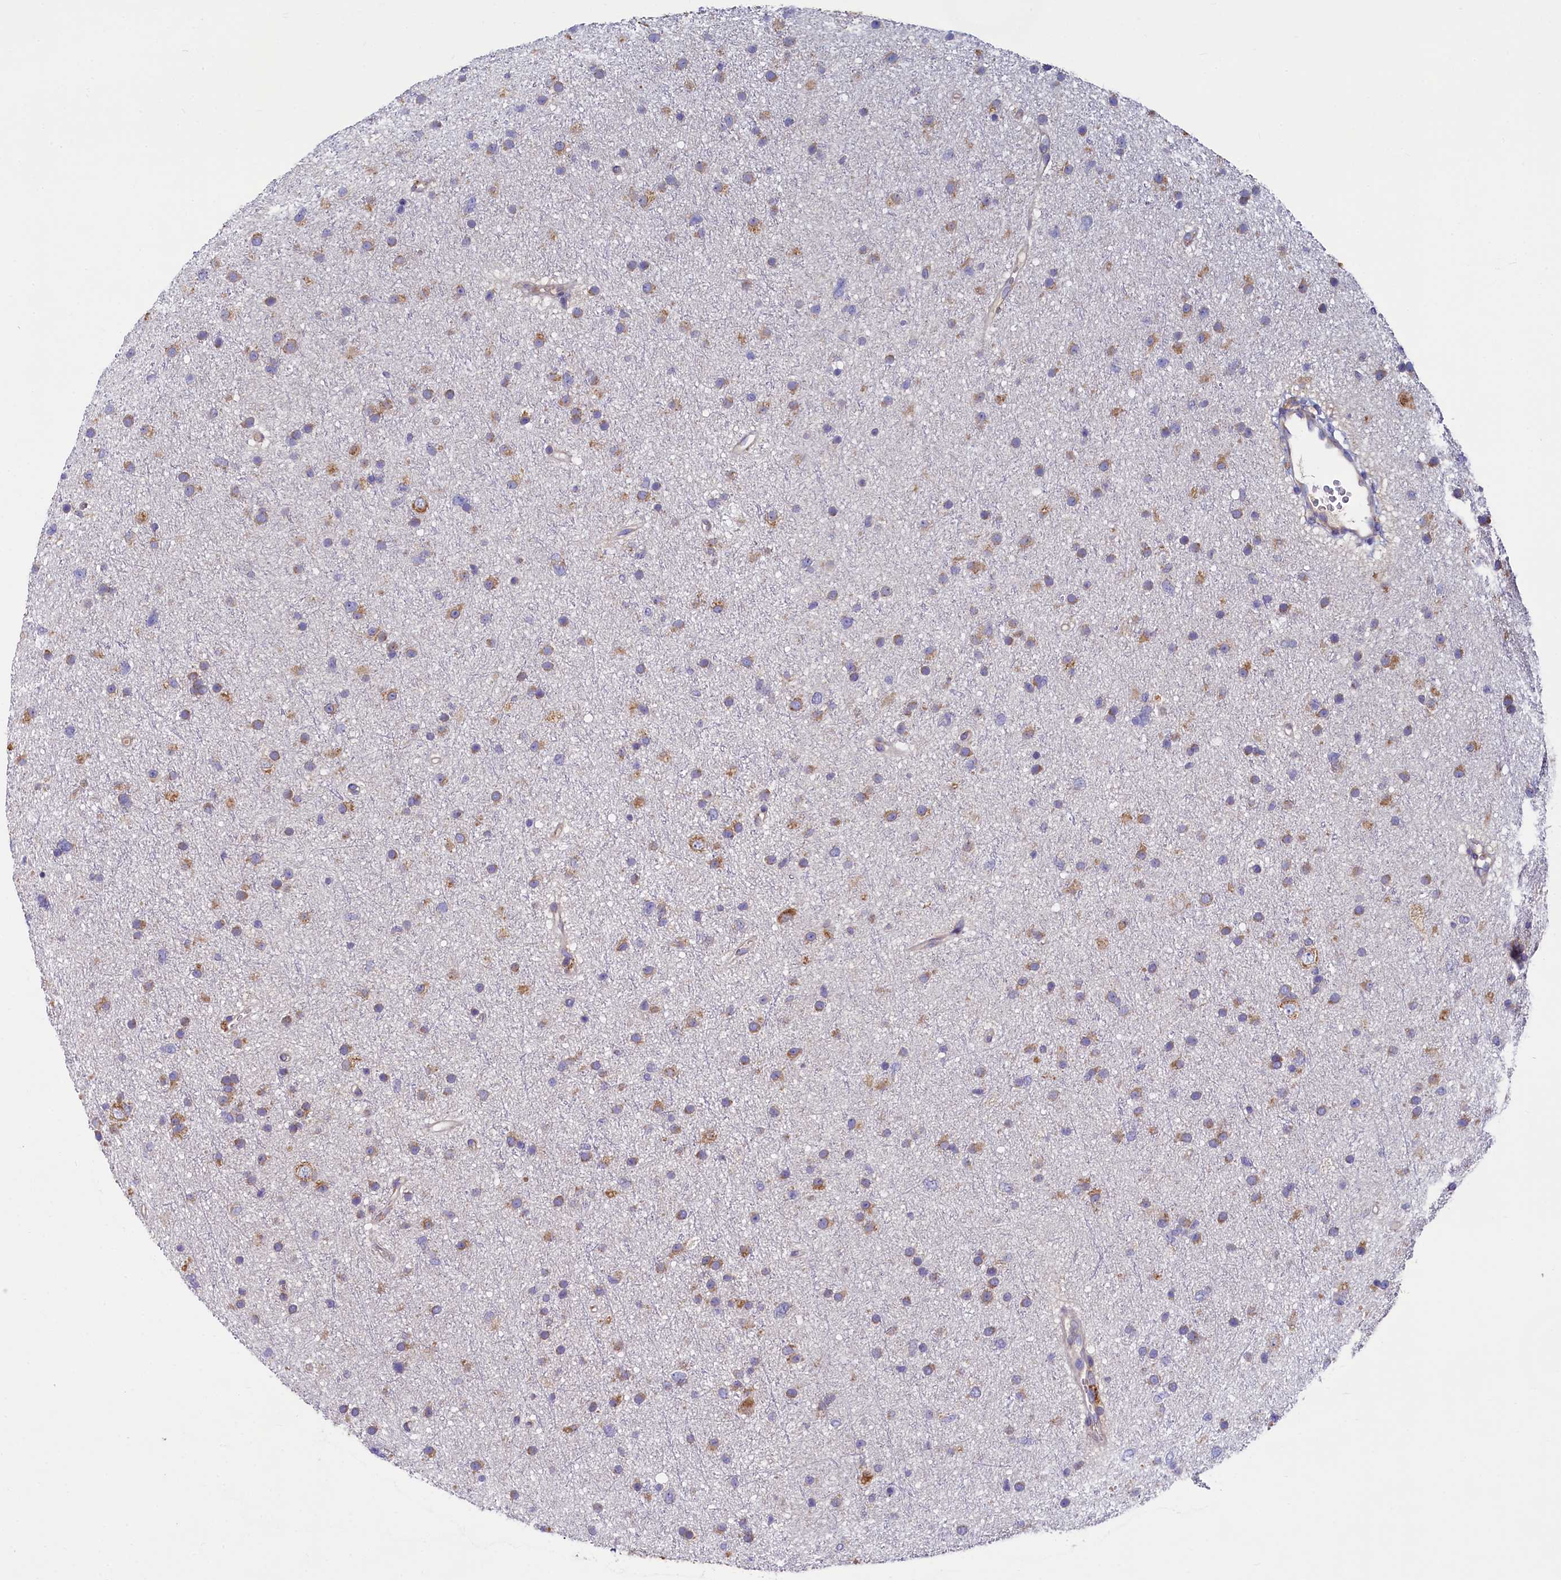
{"staining": {"intensity": "moderate", "quantity": "25%-75%", "location": "cytoplasmic/membranous"}, "tissue": "glioma", "cell_type": "Tumor cells", "image_type": "cancer", "snomed": [{"axis": "morphology", "description": "Glioma, malignant, Low grade"}, {"axis": "topography", "description": "Cerebral cortex"}], "caption": "Glioma tissue displays moderate cytoplasmic/membranous expression in approximately 25%-75% of tumor cells, visualized by immunohistochemistry. (DAB (3,3'-diaminobenzidine) = brown stain, brightfield microscopy at high magnification).", "gene": "QARS1", "patient": {"sex": "female", "age": 39}}